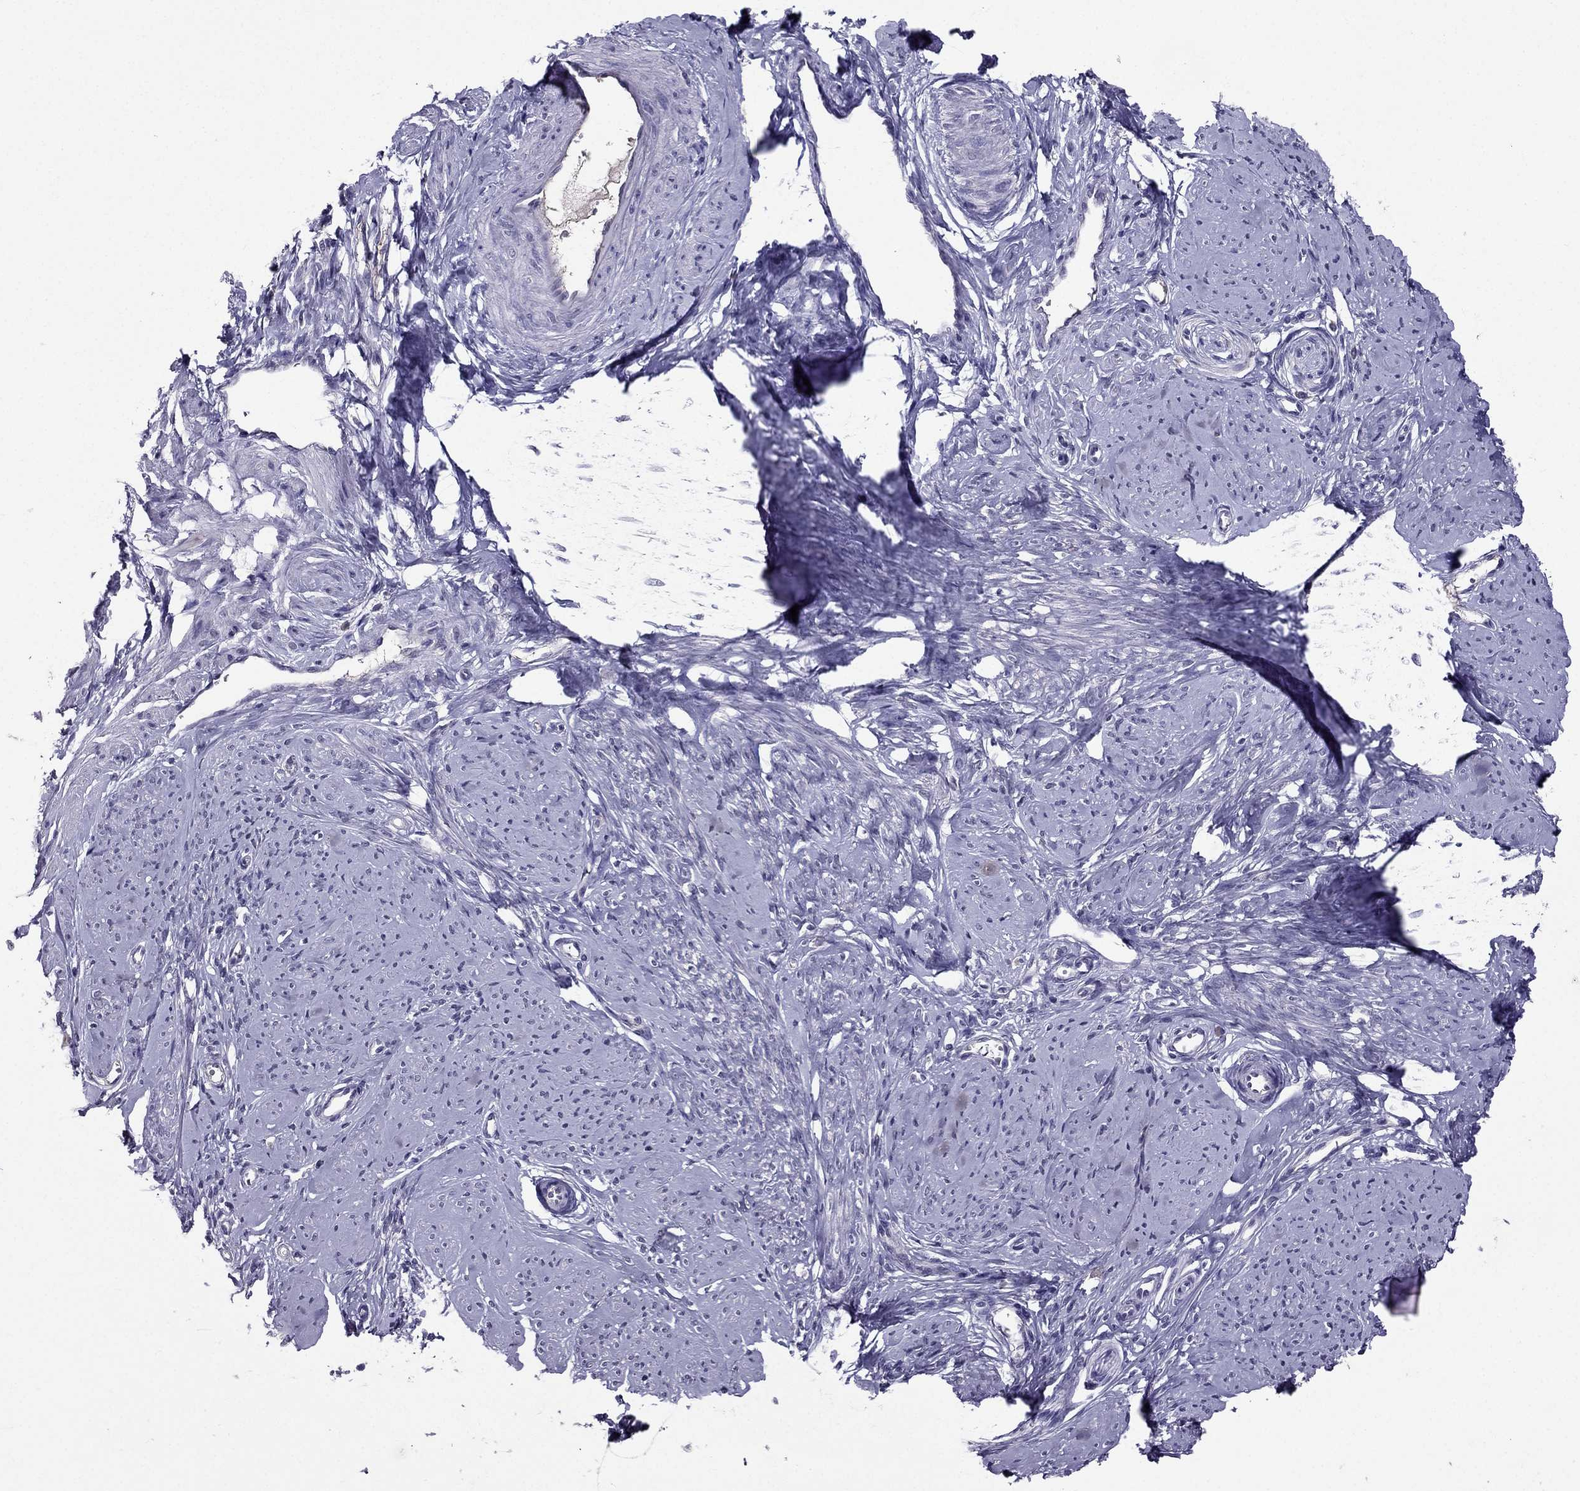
{"staining": {"intensity": "negative", "quantity": "none", "location": "none"}, "tissue": "smooth muscle", "cell_type": "Smooth muscle cells", "image_type": "normal", "snomed": [{"axis": "morphology", "description": "Normal tissue, NOS"}, {"axis": "topography", "description": "Smooth muscle"}], "caption": "Immunohistochemistry photomicrograph of unremarkable smooth muscle: human smooth muscle stained with DAB shows no significant protein expression in smooth muscle cells.", "gene": "DUSP15", "patient": {"sex": "female", "age": 48}}